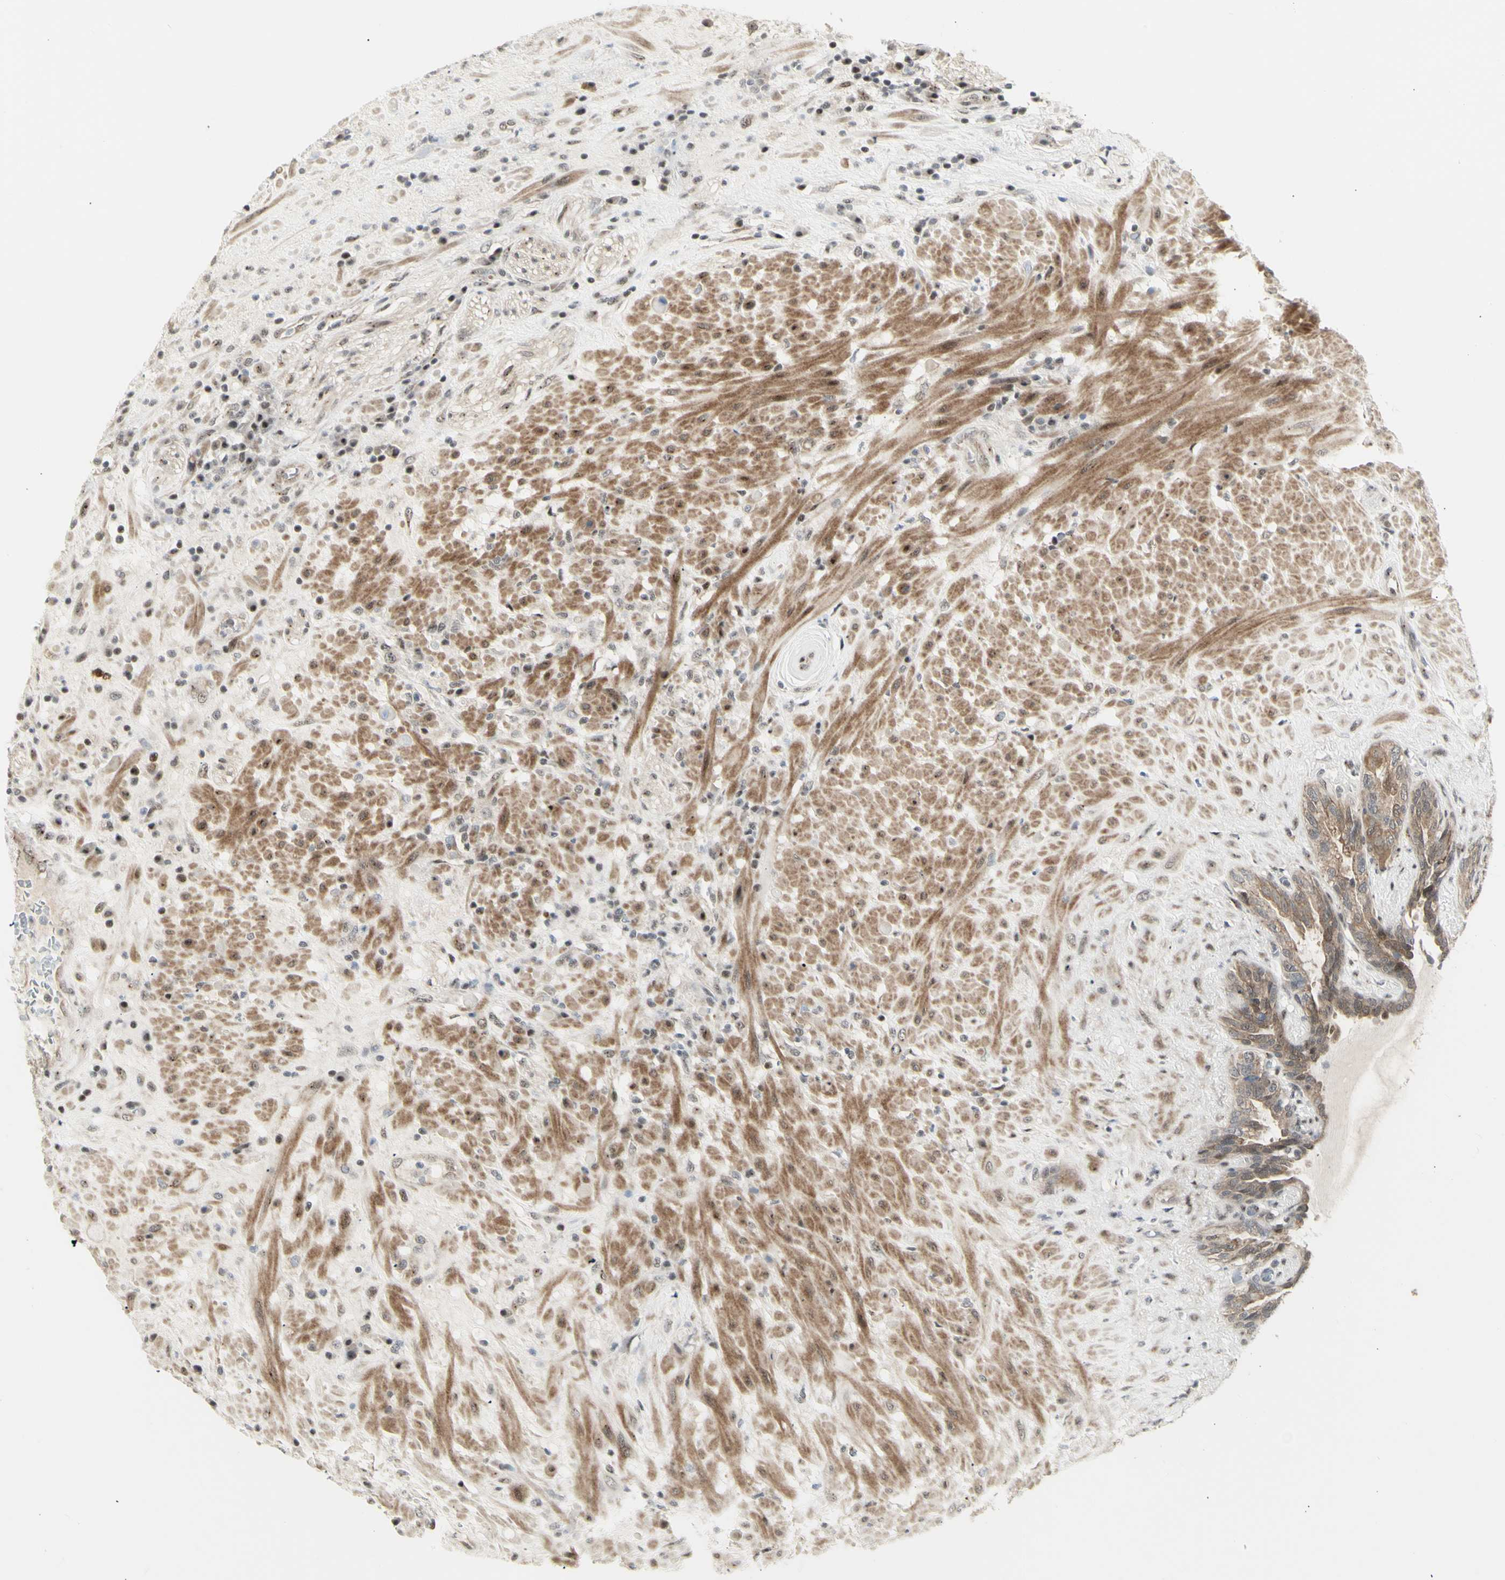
{"staining": {"intensity": "weak", "quantity": "25%-75%", "location": "cytoplasmic/membranous"}, "tissue": "seminal vesicle", "cell_type": "Glandular cells", "image_type": "normal", "snomed": [{"axis": "morphology", "description": "Normal tissue, NOS"}, {"axis": "topography", "description": "Seminal veicle"}], "caption": "Immunohistochemical staining of unremarkable human seminal vesicle demonstrates low levels of weak cytoplasmic/membranous expression in approximately 25%-75% of glandular cells. (DAB (3,3'-diaminobenzidine) IHC with brightfield microscopy, high magnification).", "gene": "DHRS7B", "patient": {"sex": "male", "age": 61}}